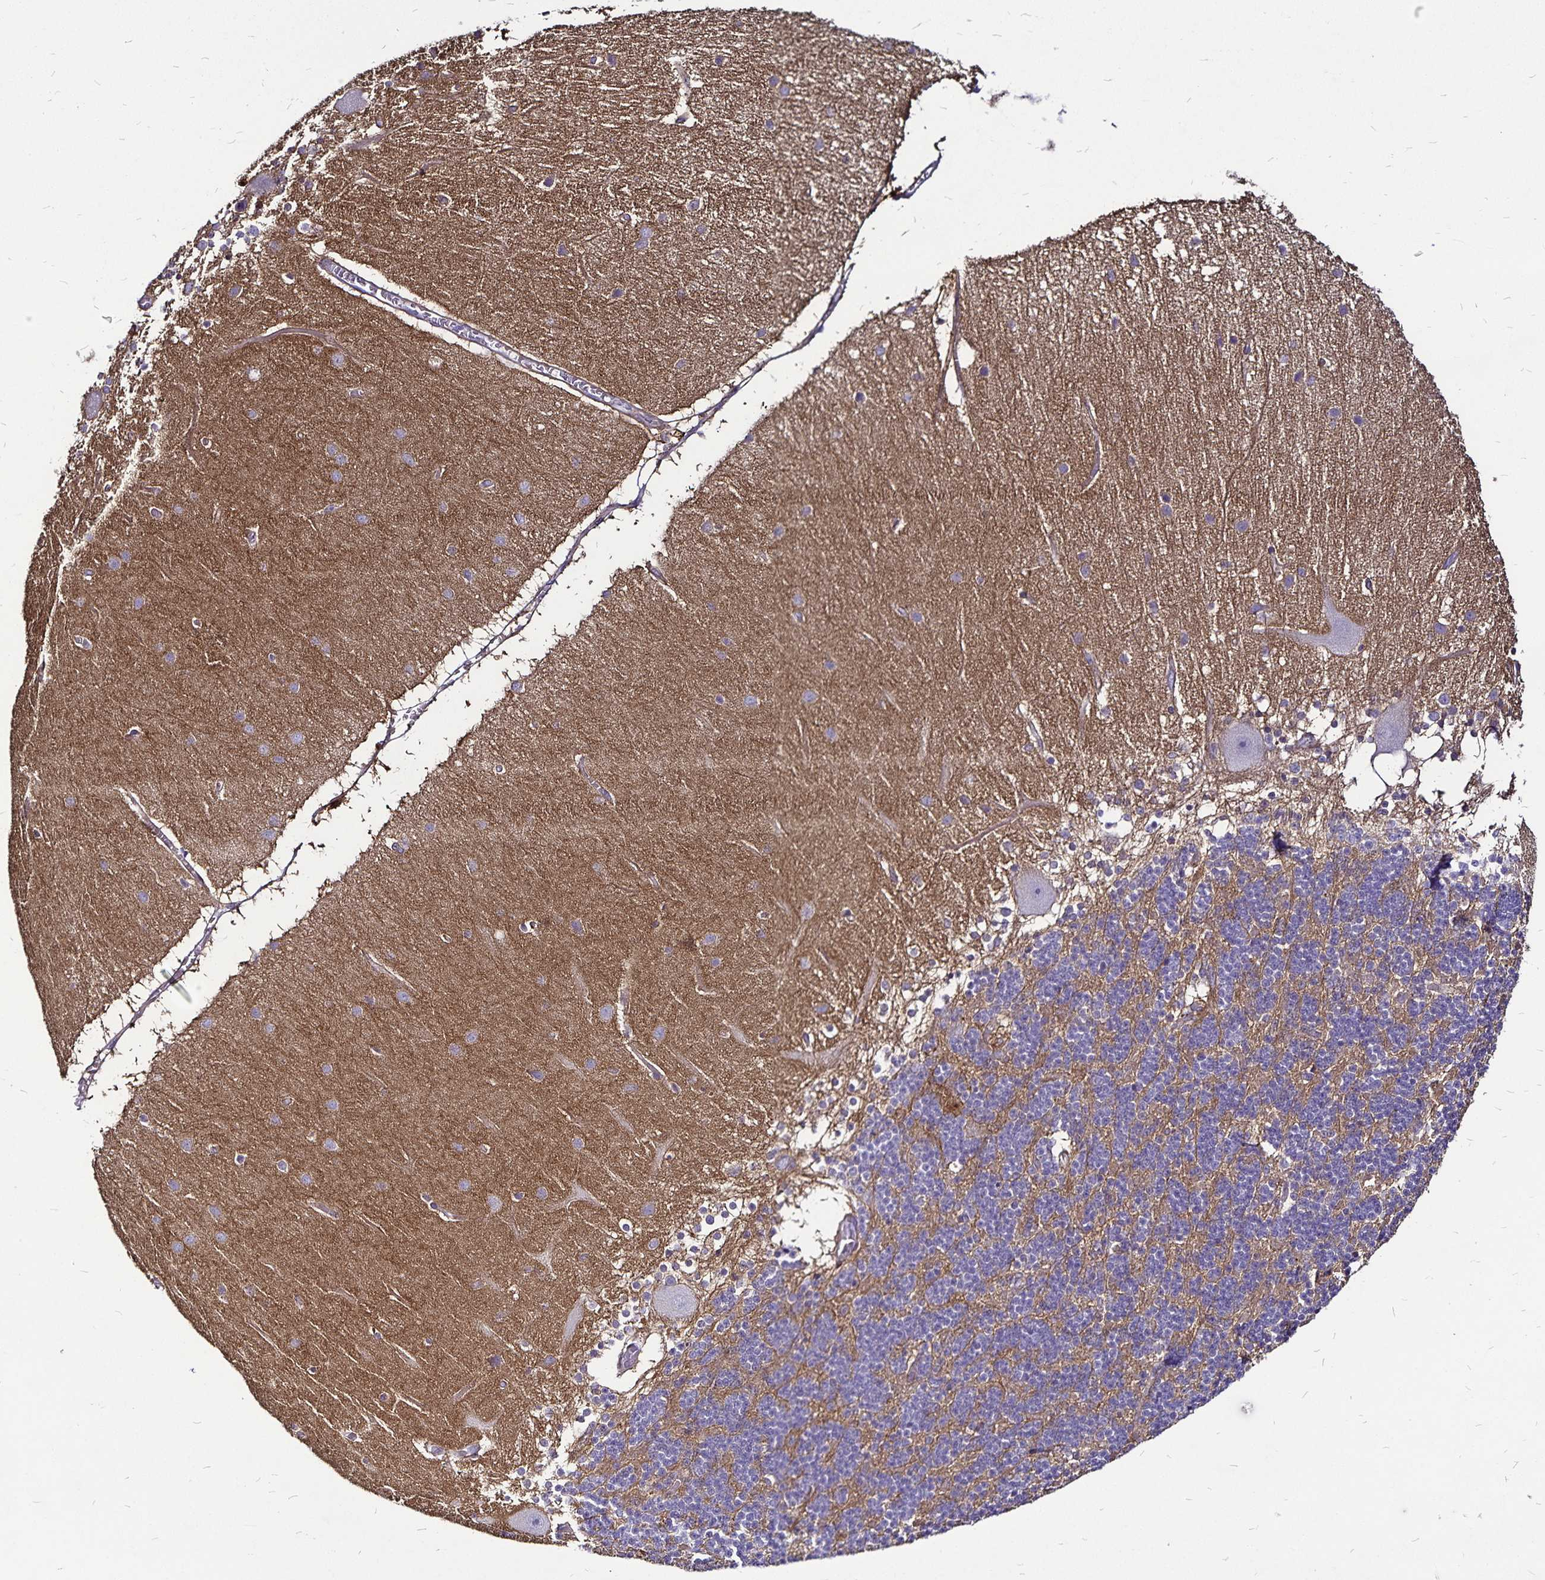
{"staining": {"intensity": "negative", "quantity": "none", "location": "none"}, "tissue": "cerebellum", "cell_type": "Cells in granular layer", "image_type": "normal", "snomed": [{"axis": "morphology", "description": "Normal tissue, NOS"}, {"axis": "topography", "description": "Cerebellum"}], "caption": "IHC of benign cerebellum exhibits no positivity in cells in granular layer.", "gene": "GNG12", "patient": {"sex": "female", "age": 54}}